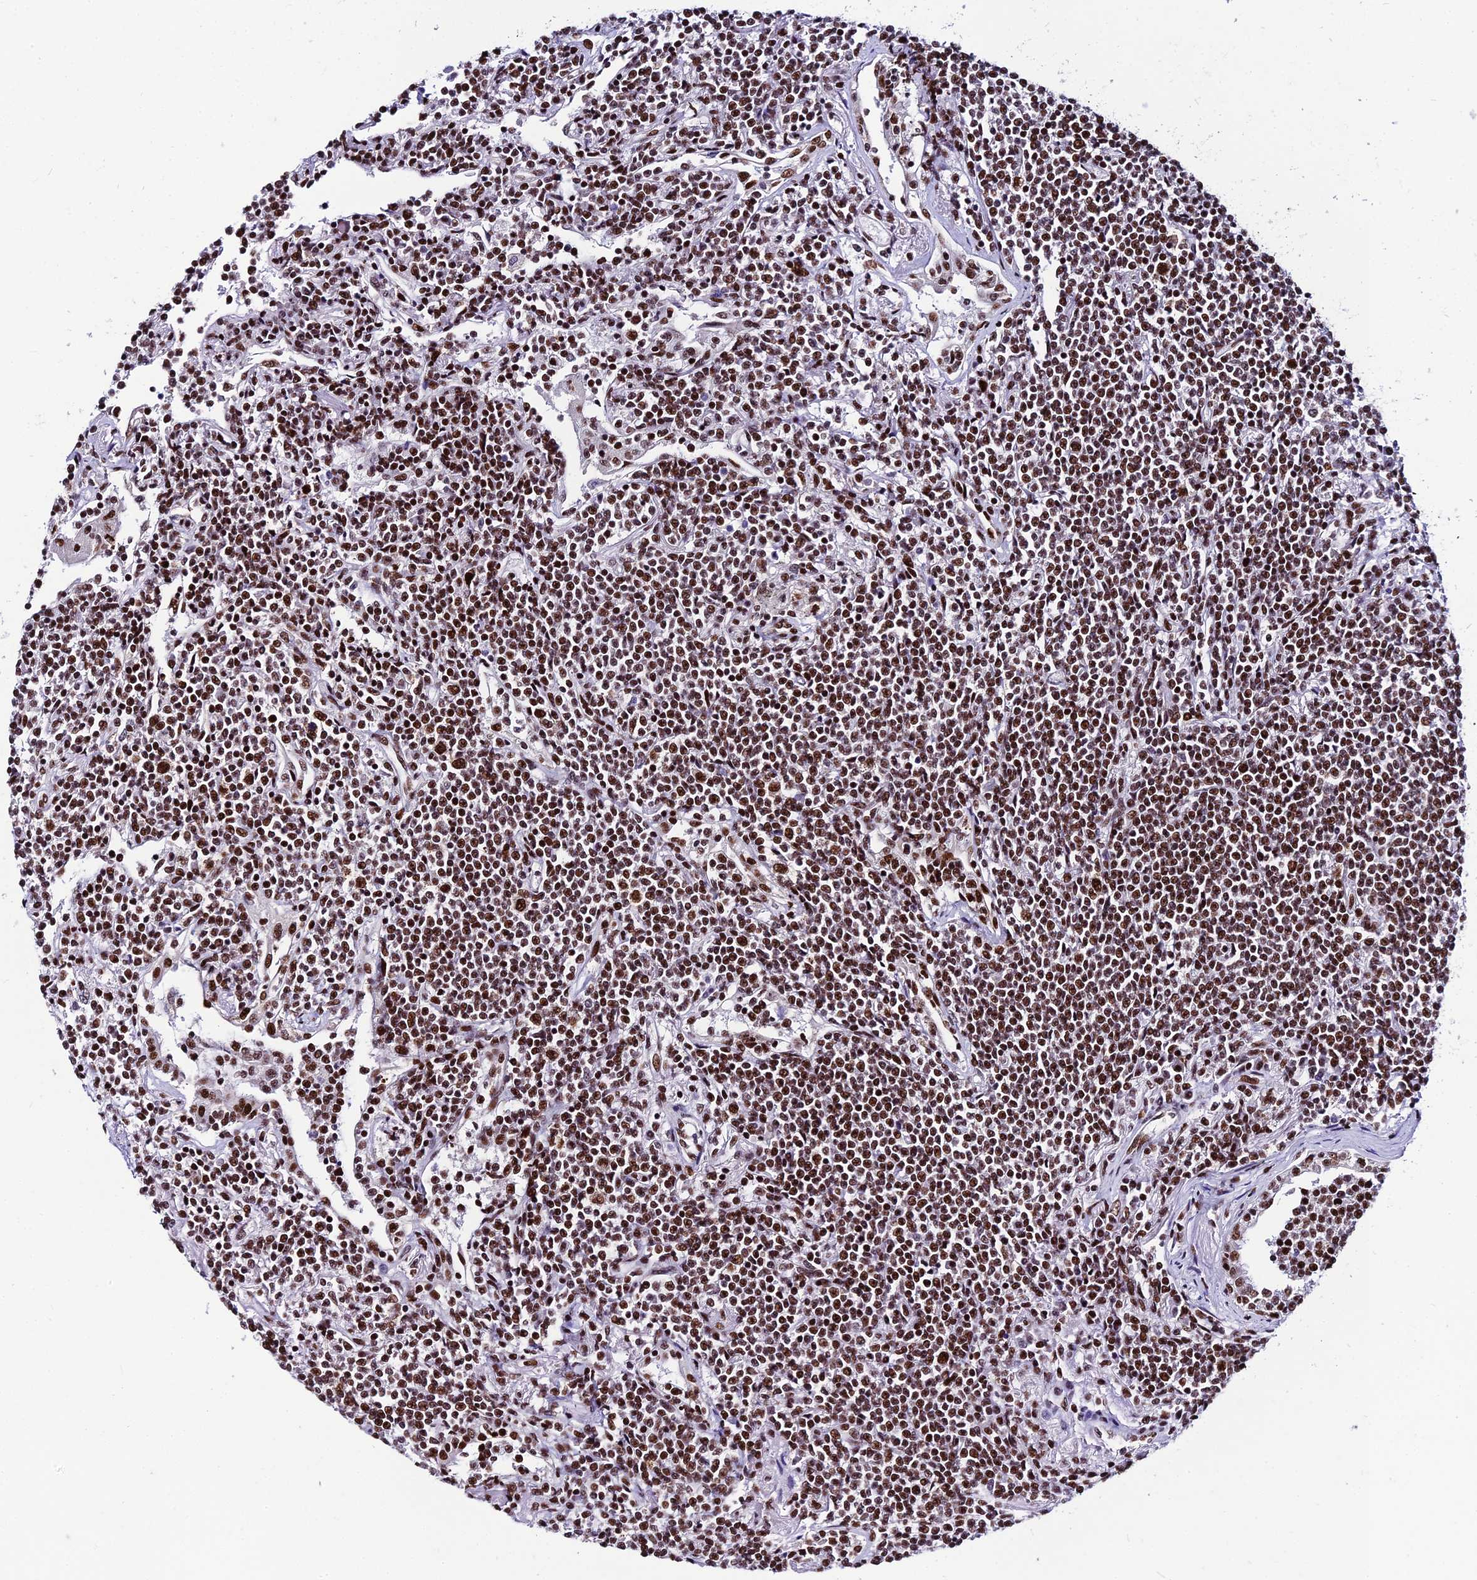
{"staining": {"intensity": "moderate", "quantity": ">75%", "location": "nuclear"}, "tissue": "lymphoma", "cell_type": "Tumor cells", "image_type": "cancer", "snomed": [{"axis": "morphology", "description": "Malignant lymphoma, non-Hodgkin's type, Low grade"}, {"axis": "topography", "description": "Lung"}], "caption": "Protein staining shows moderate nuclear positivity in about >75% of tumor cells in malignant lymphoma, non-Hodgkin's type (low-grade). The staining was performed using DAB (3,3'-diaminobenzidine), with brown indicating positive protein expression. Nuclei are stained blue with hematoxylin.", "gene": "HNRNPH1", "patient": {"sex": "female", "age": 71}}